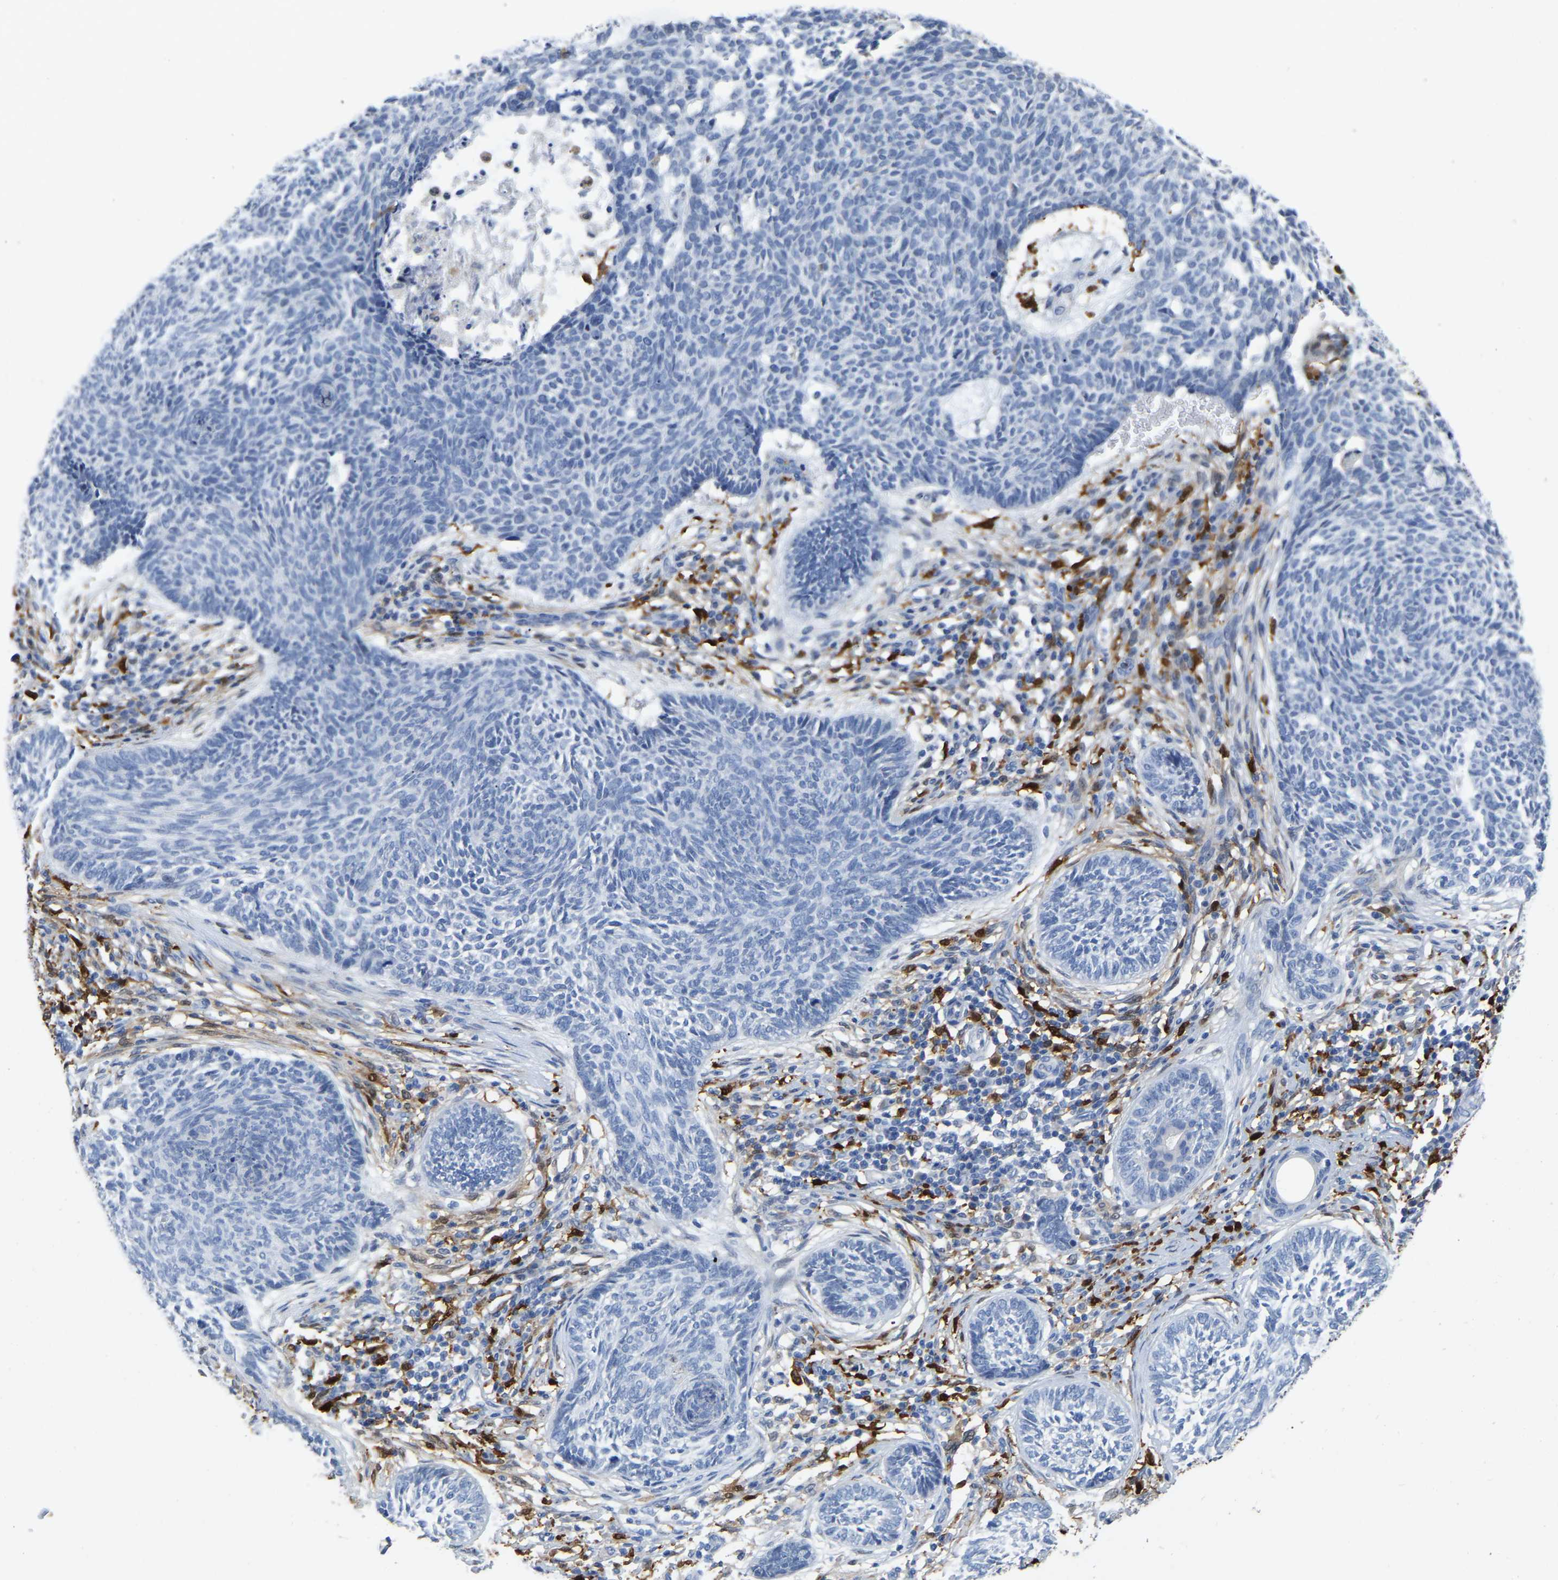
{"staining": {"intensity": "negative", "quantity": "none", "location": "none"}, "tissue": "skin cancer", "cell_type": "Tumor cells", "image_type": "cancer", "snomed": [{"axis": "morphology", "description": "Papilloma, NOS"}, {"axis": "morphology", "description": "Basal cell carcinoma"}, {"axis": "topography", "description": "Skin"}], "caption": "IHC image of skin papilloma stained for a protein (brown), which exhibits no expression in tumor cells.", "gene": "ULBP2", "patient": {"sex": "male", "age": 87}}